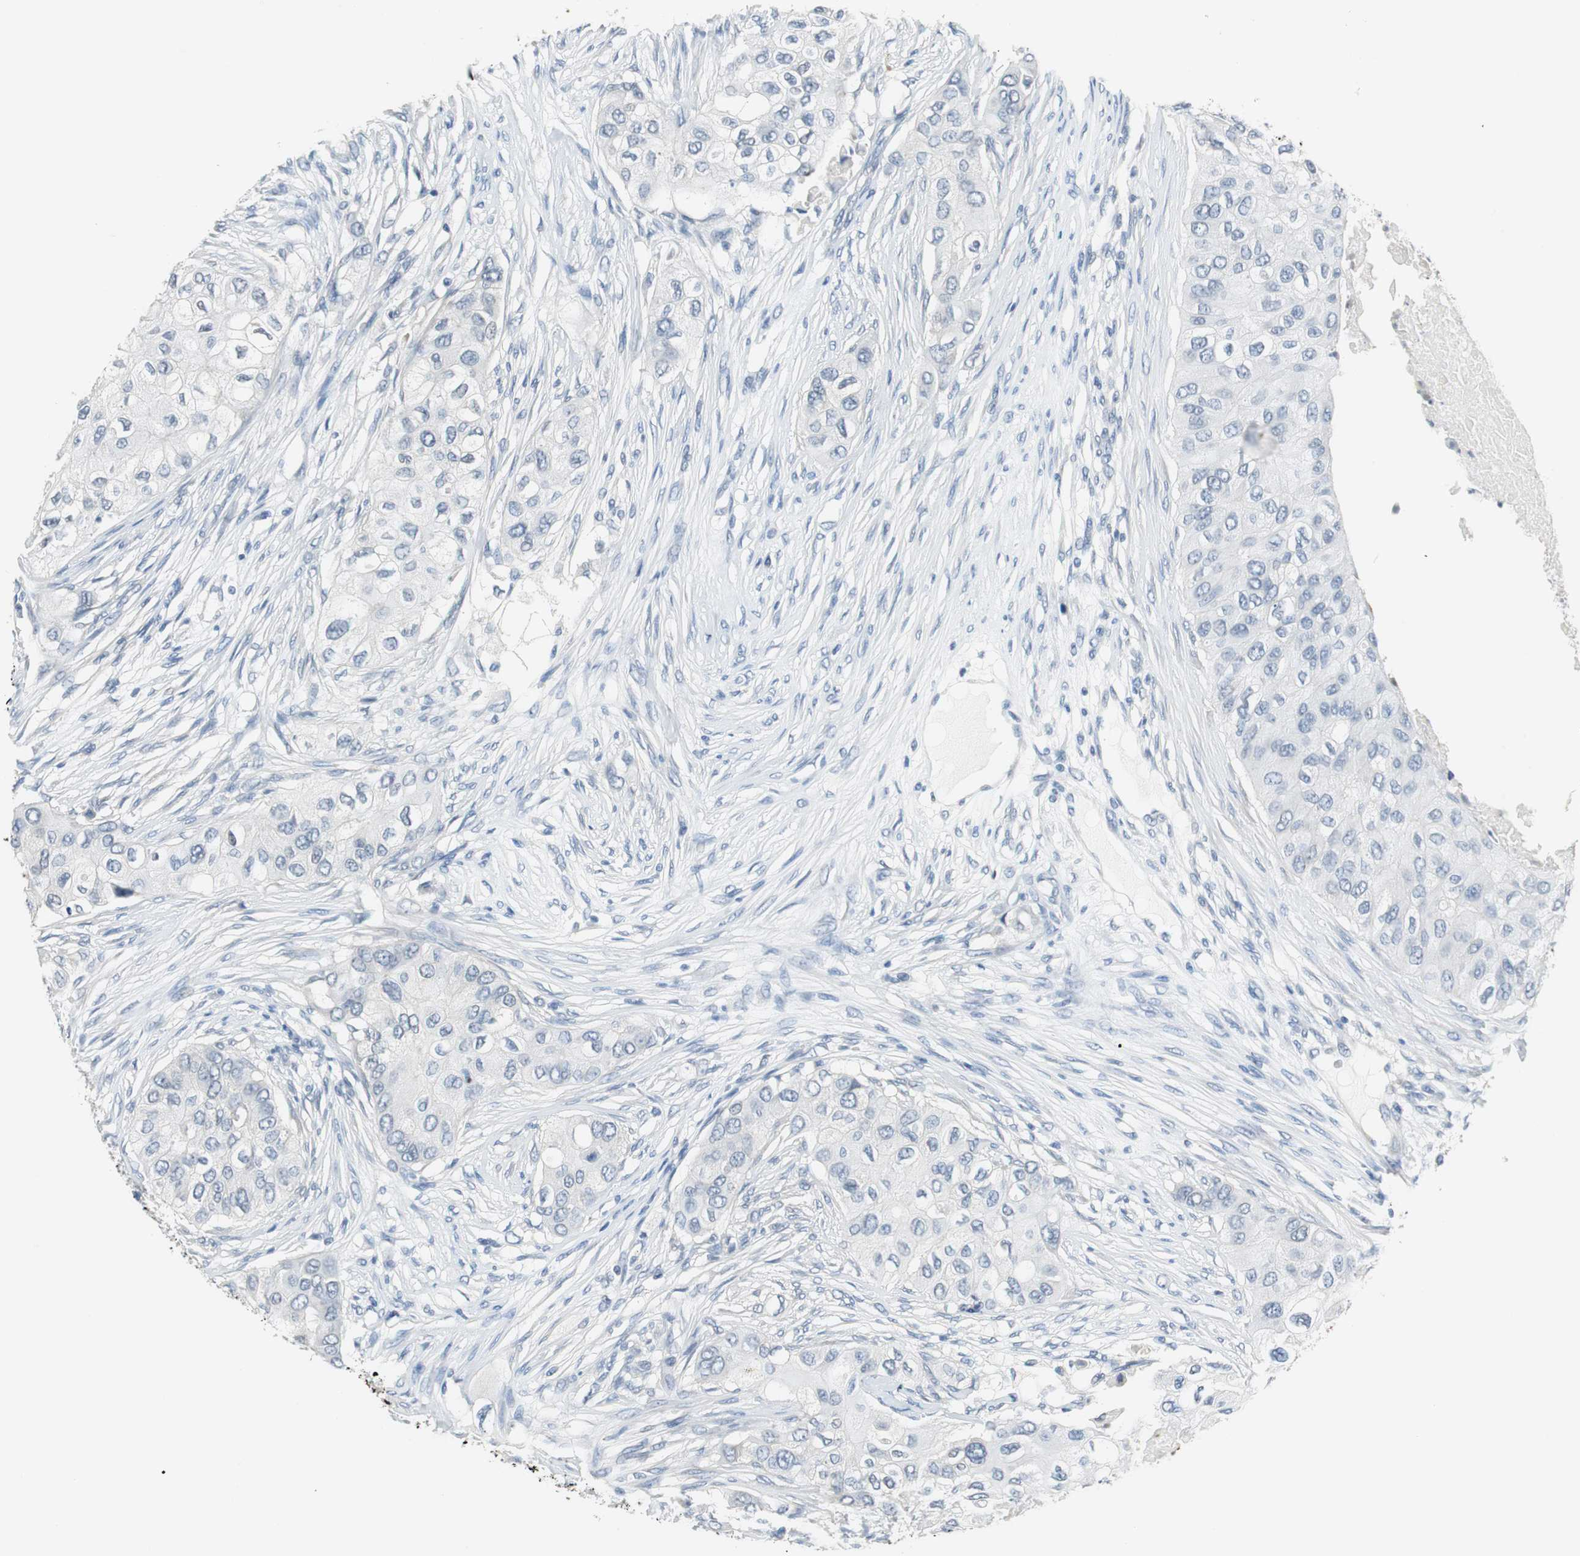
{"staining": {"intensity": "negative", "quantity": "none", "location": "none"}, "tissue": "breast cancer", "cell_type": "Tumor cells", "image_type": "cancer", "snomed": [{"axis": "morphology", "description": "Normal tissue, NOS"}, {"axis": "morphology", "description": "Duct carcinoma"}, {"axis": "topography", "description": "Breast"}], "caption": "This is an immunohistochemistry image of breast cancer (invasive ductal carcinoma). There is no staining in tumor cells.", "gene": "MUC7", "patient": {"sex": "female", "age": 49}}